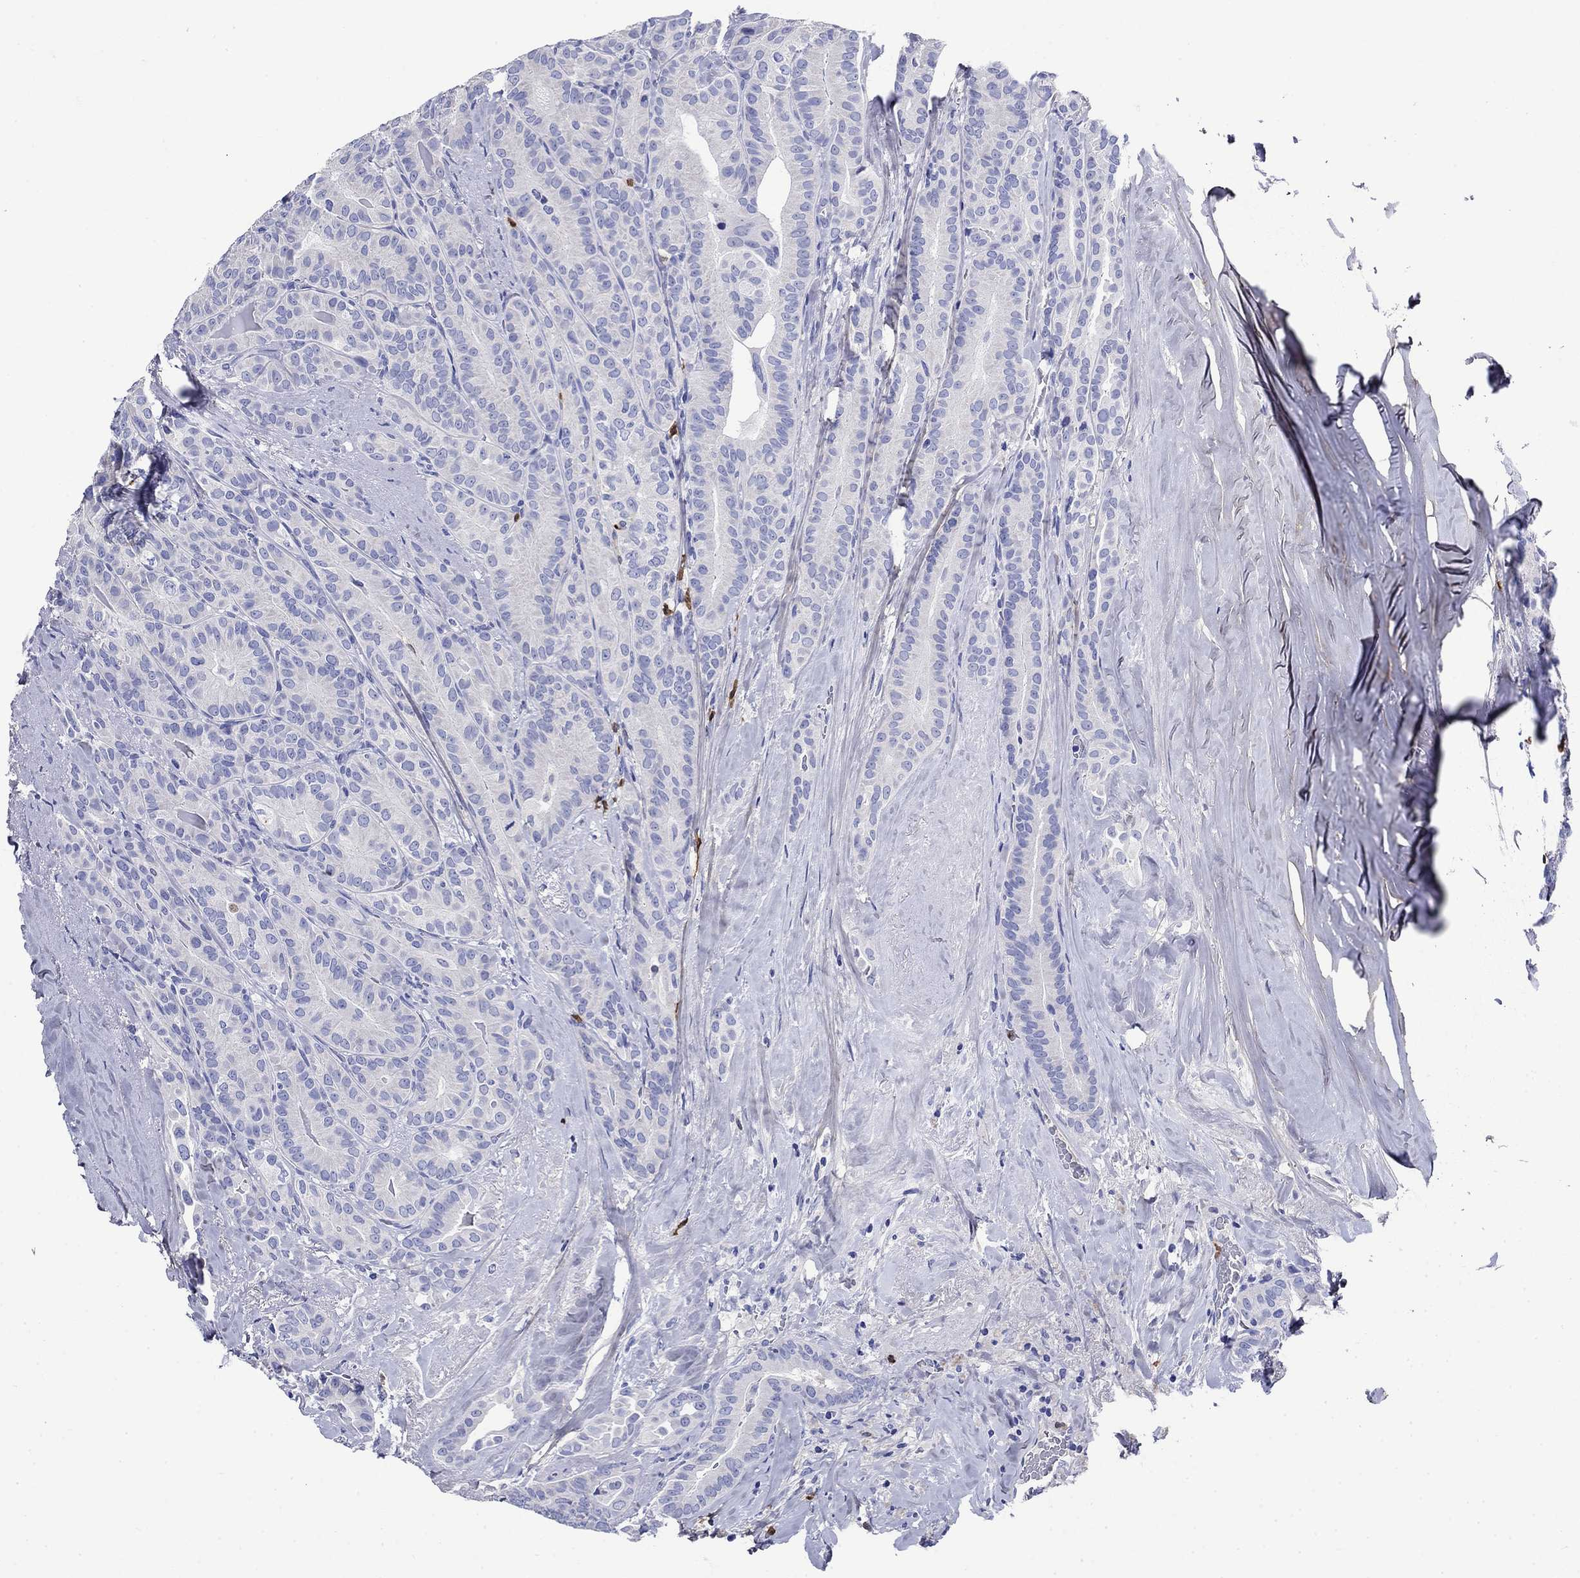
{"staining": {"intensity": "negative", "quantity": "none", "location": "none"}, "tissue": "thyroid cancer", "cell_type": "Tumor cells", "image_type": "cancer", "snomed": [{"axis": "morphology", "description": "Papillary adenocarcinoma, NOS"}, {"axis": "topography", "description": "Thyroid gland"}], "caption": "This is a histopathology image of immunohistochemistry staining of papillary adenocarcinoma (thyroid), which shows no positivity in tumor cells. (DAB IHC visualized using brightfield microscopy, high magnification).", "gene": "TFR2", "patient": {"sex": "male", "age": 61}}